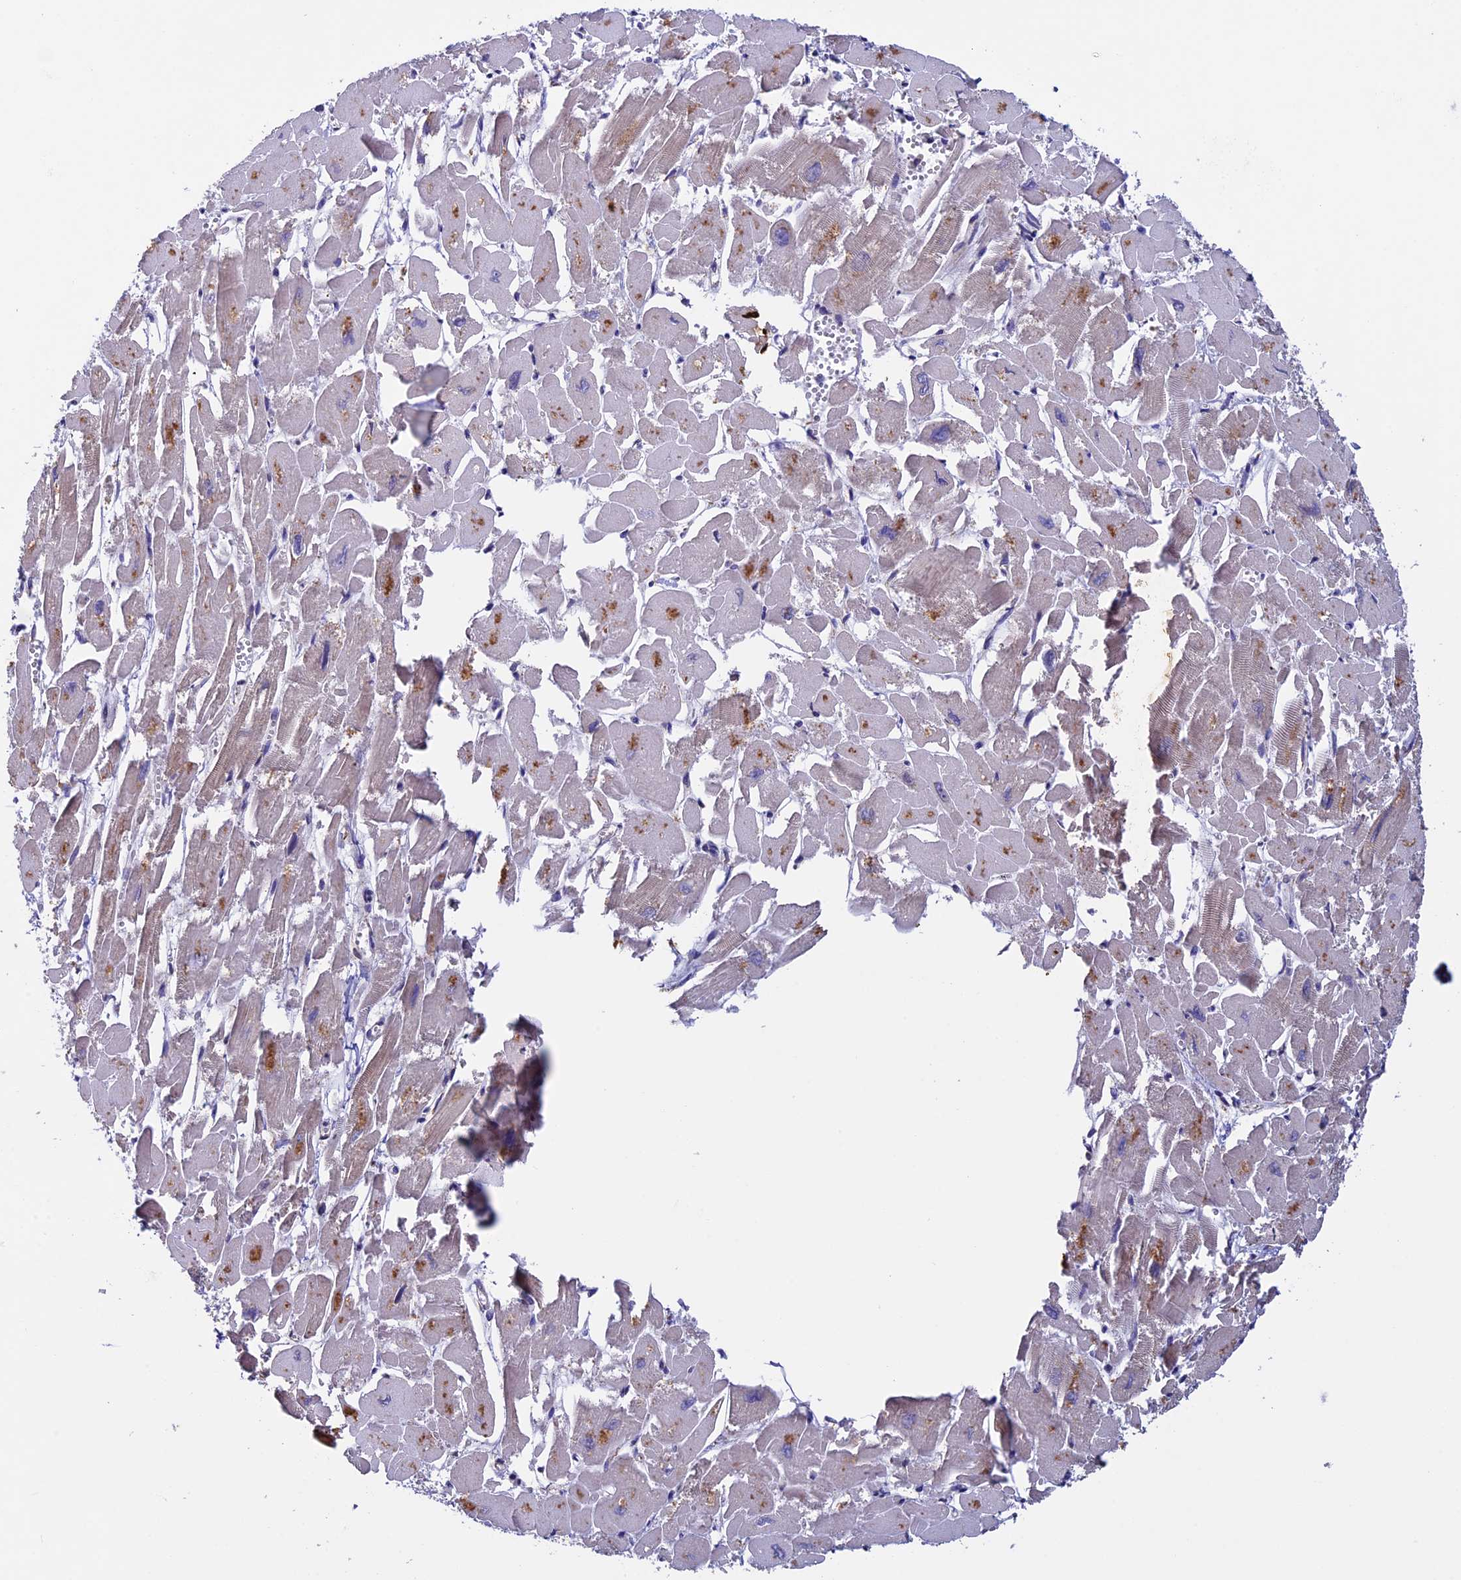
{"staining": {"intensity": "moderate", "quantity": "25%-75%", "location": "cytoplasmic/membranous"}, "tissue": "heart muscle", "cell_type": "Cardiomyocytes", "image_type": "normal", "snomed": [{"axis": "morphology", "description": "Normal tissue, NOS"}, {"axis": "topography", "description": "Heart"}], "caption": "Cardiomyocytes display medium levels of moderate cytoplasmic/membranous staining in about 25%-75% of cells in normal heart muscle. The staining is performed using DAB (3,3'-diaminobenzidine) brown chromogen to label protein expression. The nuclei are counter-stained blue using hematoxylin.", "gene": "BTBD3", "patient": {"sex": "male", "age": 54}}